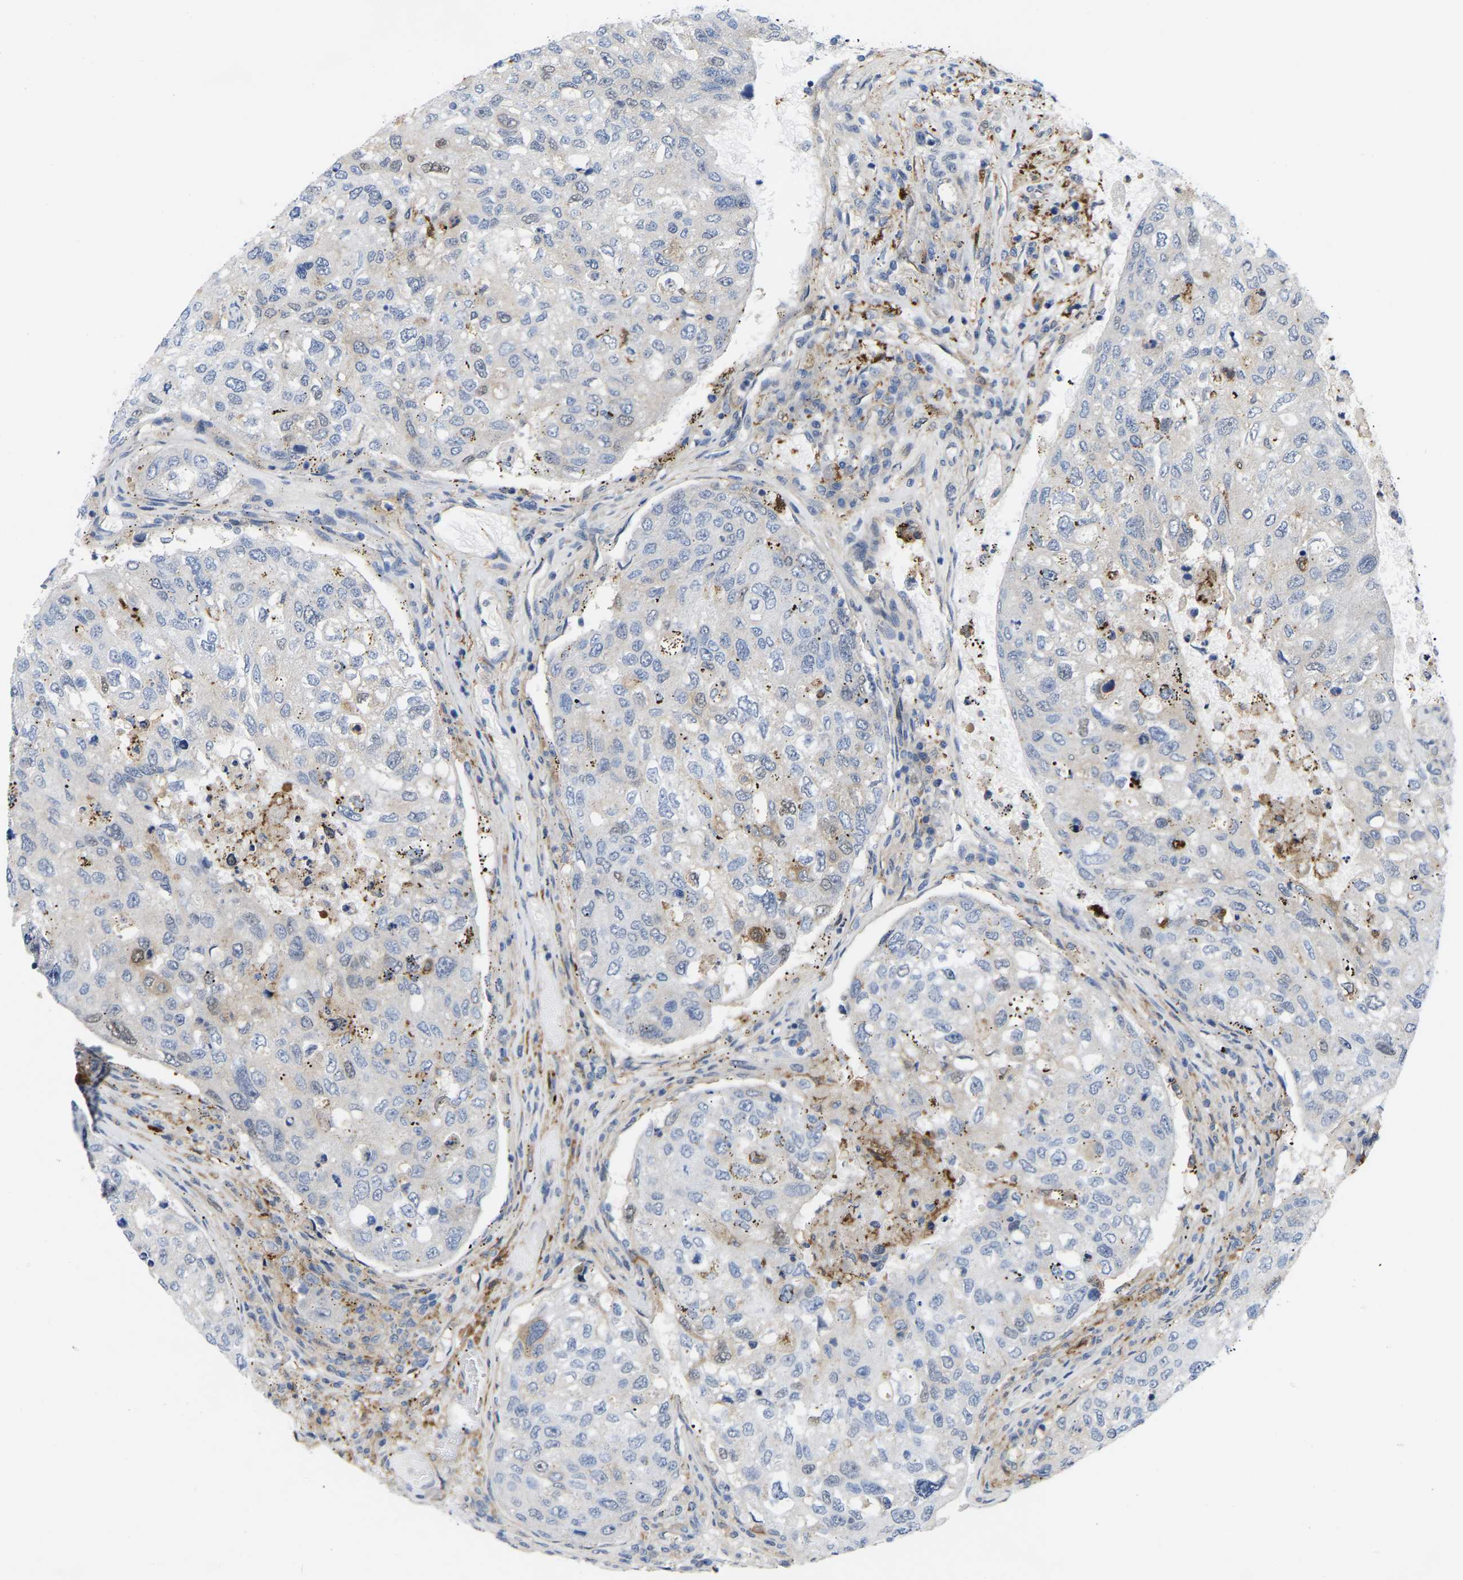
{"staining": {"intensity": "weak", "quantity": "<25%", "location": "cytoplasmic/membranous"}, "tissue": "urothelial cancer", "cell_type": "Tumor cells", "image_type": "cancer", "snomed": [{"axis": "morphology", "description": "Urothelial carcinoma, High grade"}, {"axis": "topography", "description": "Lymph node"}, {"axis": "topography", "description": "Urinary bladder"}], "caption": "Protein analysis of high-grade urothelial carcinoma displays no significant staining in tumor cells. Brightfield microscopy of immunohistochemistry stained with DAB (3,3'-diaminobenzidine) (brown) and hematoxylin (blue), captured at high magnification.", "gene": "ABTB2", "patient": {"sex": "male", "age": 51}}